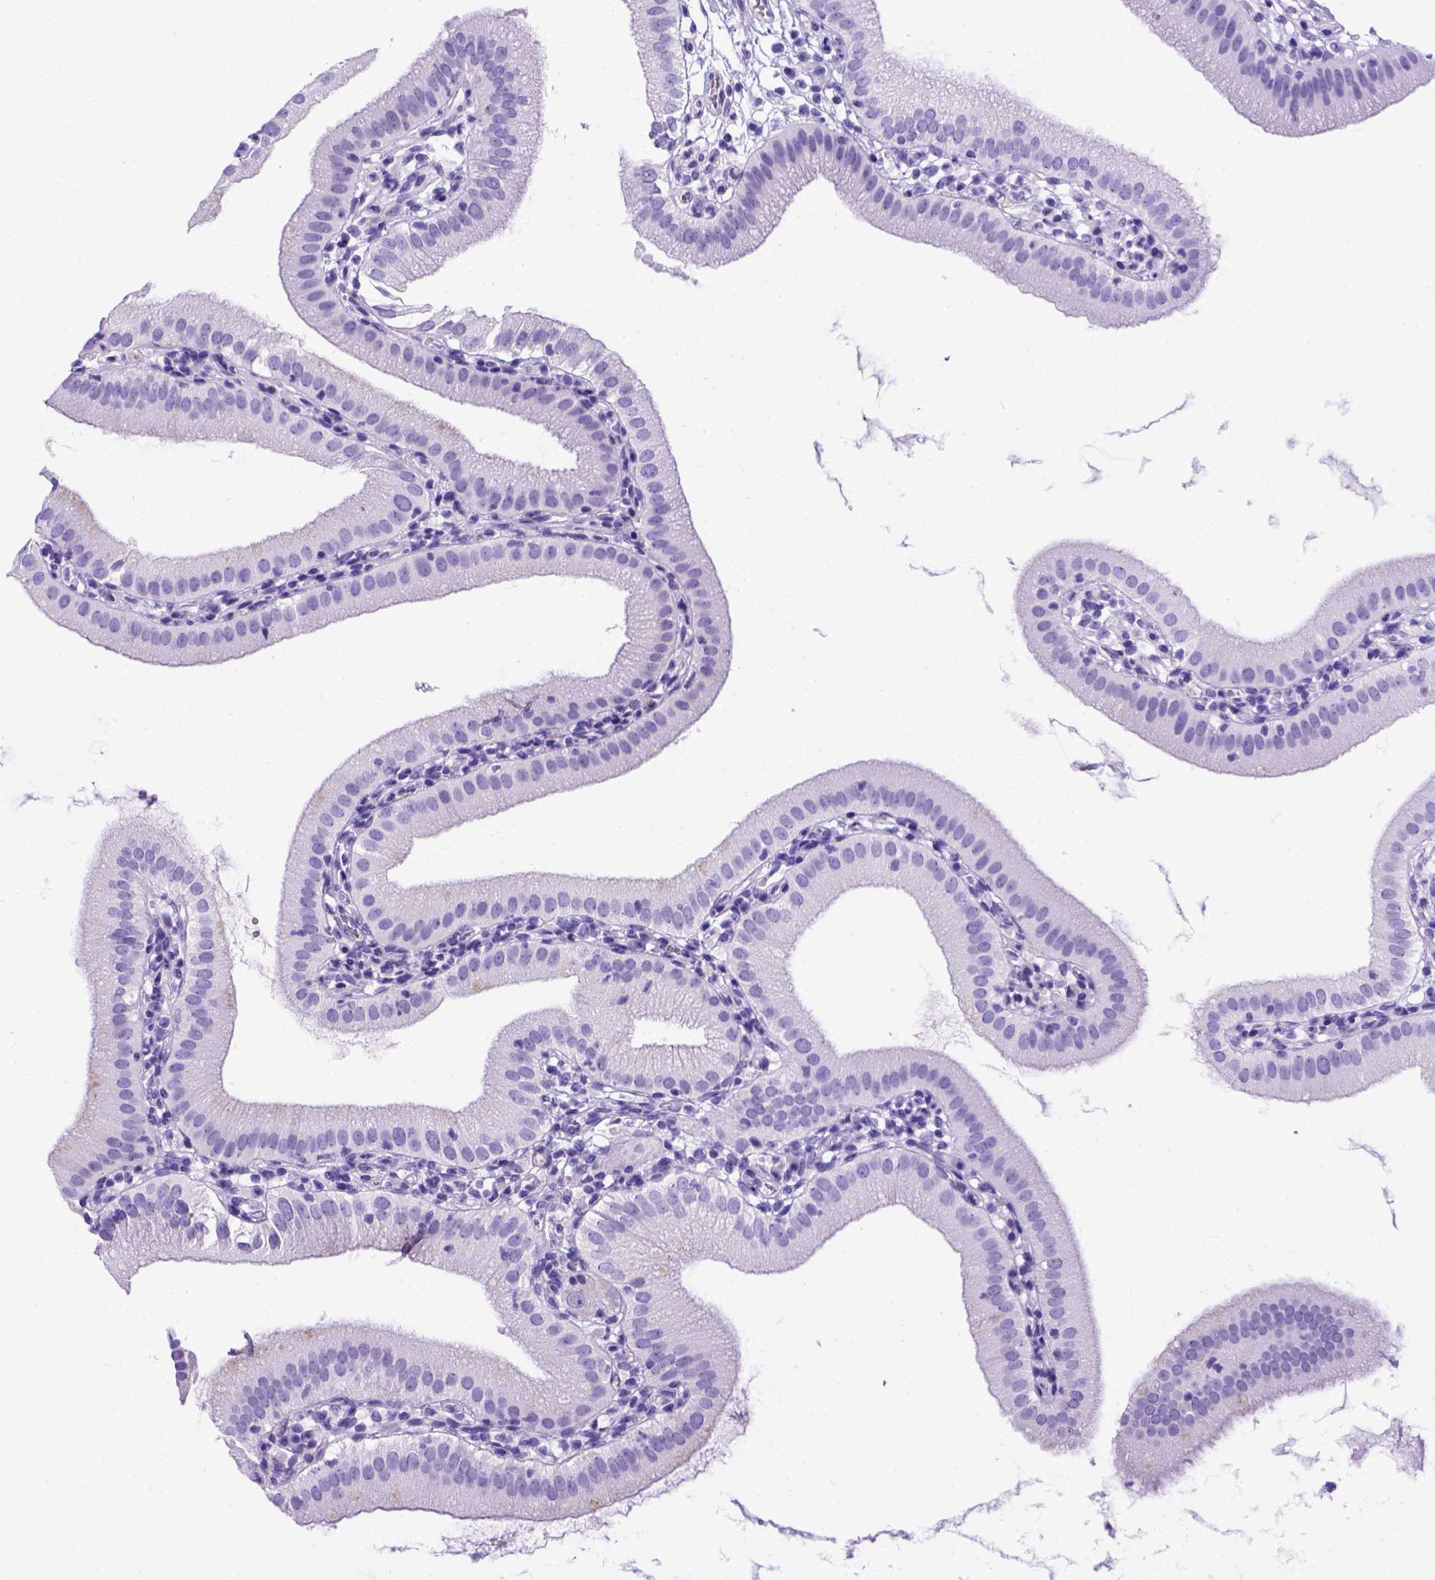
{"staining": {"intensity": "negative", "quantity": "none", "location": "none"}, "tissue": "gallbladder", "cell_type": "Glandular cells", "image_type": "normal", "snomed": [{"axis": "morphology", "description": "Normal tissue, NOS"}, {"axis": "topography", "description": "Gallbladder"}], "caption": "High power microscopy micrograph of an immunohistochemistry (IHC) micrograph of benign gallbladder, revealing no significant expression in glandular cells.", "gene": "MEOX2", "patient": {"sex": "female", "age": 65}}